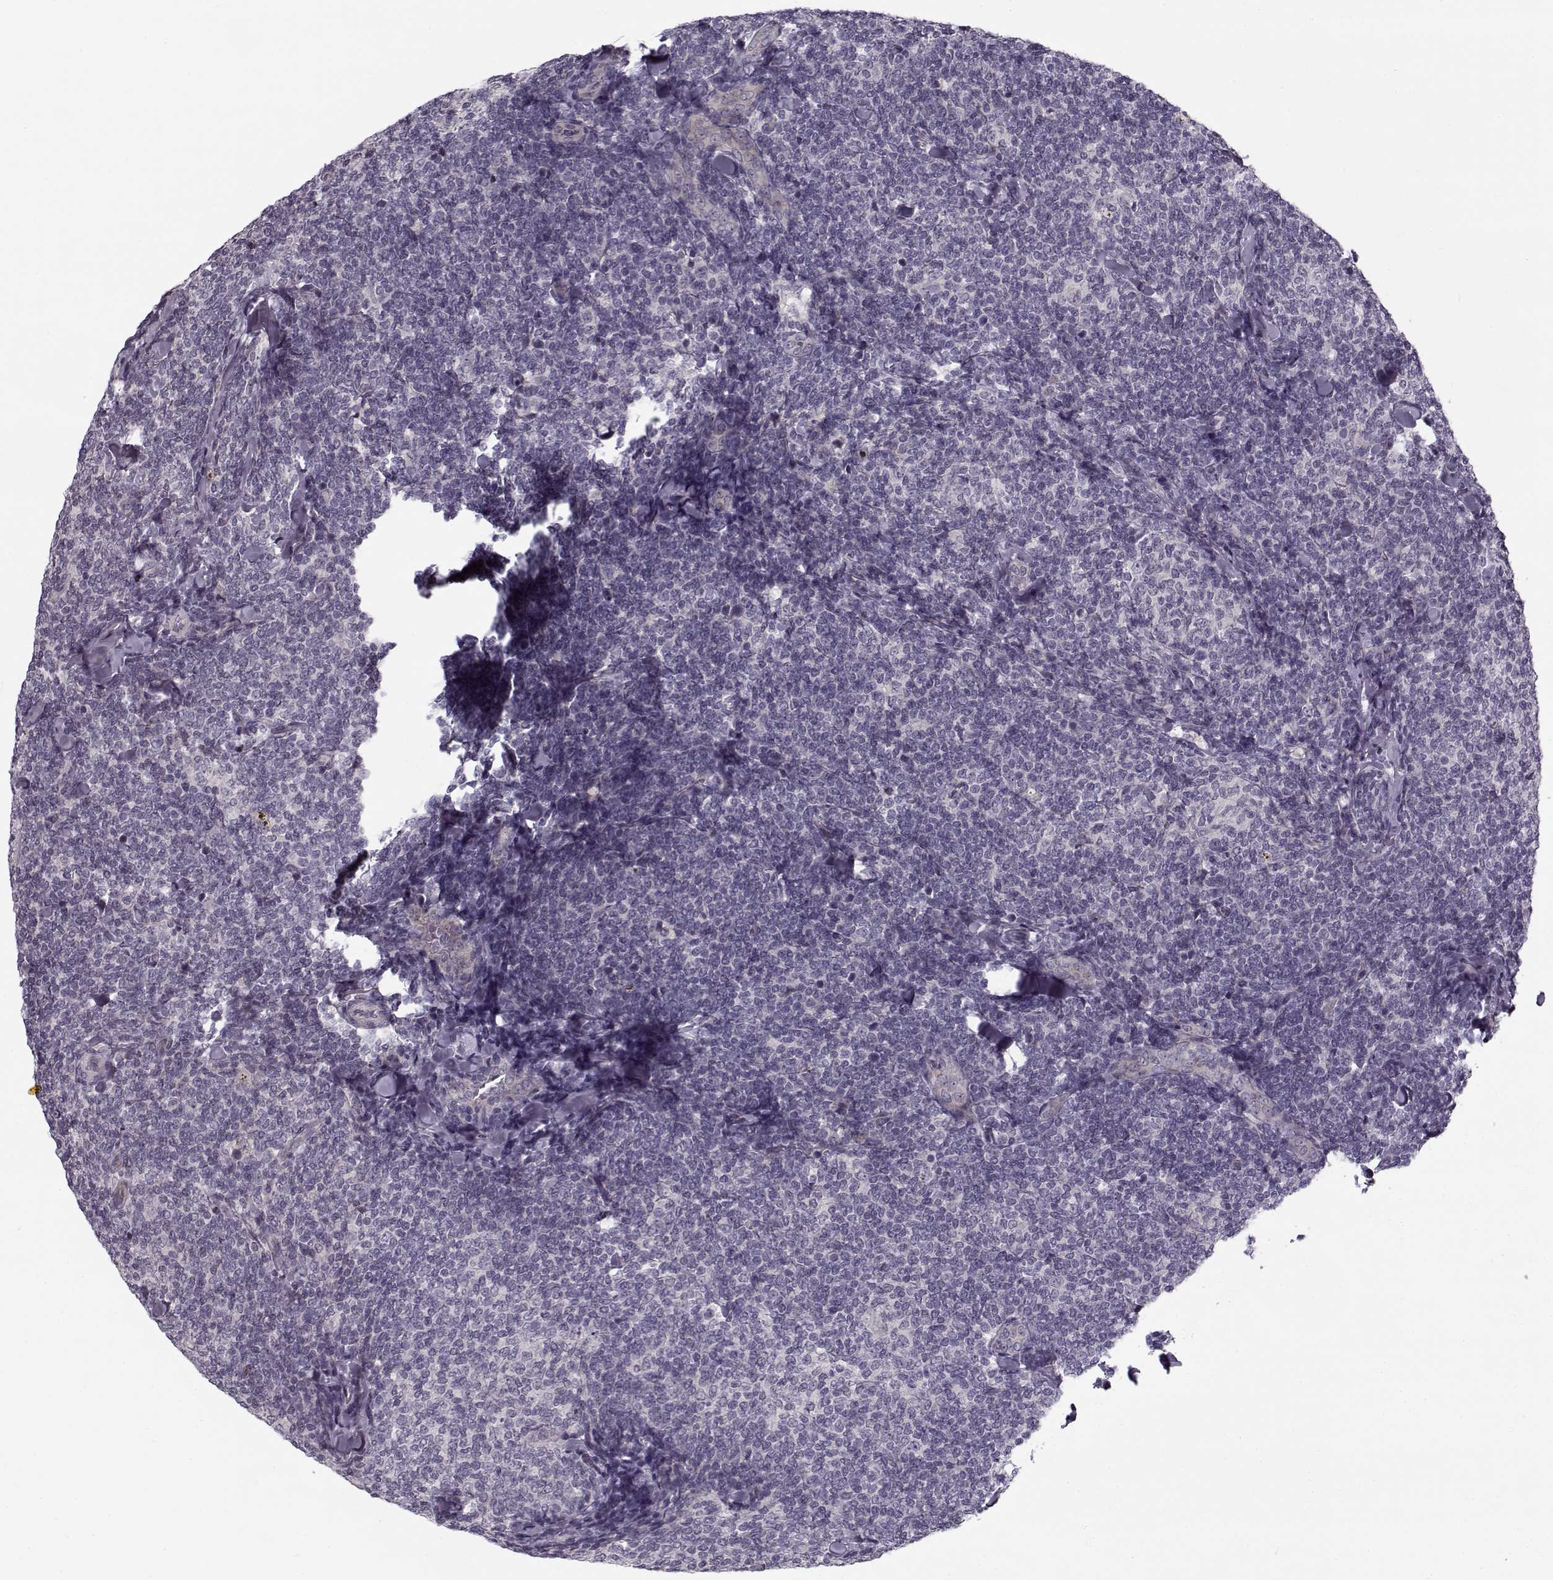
{"staining": {"intensity": "negative", "quantity": "none", "location": "none"}, "tissue": "lymphoma", "cell_type": "Tumor cells", "image_type": "cancer", "snomed": [{"axis": "morphology", "description": "Malignant lymphoma, non-Hodgkin's type, Low grade"}, {"axis": "topography", "description": "Lymph node"}], "caption": "High magnification brightfield microscopy of low-grade malignant lymphoma, non-Hodgkin's type stained with DAB (3,3'-diaminobenzidine) (brown) and counterstained with hematoxylin (blue): tumor cells show no significant expression.", "gene": "PNMT", "patient": {"sex": "female", "age": 56}}